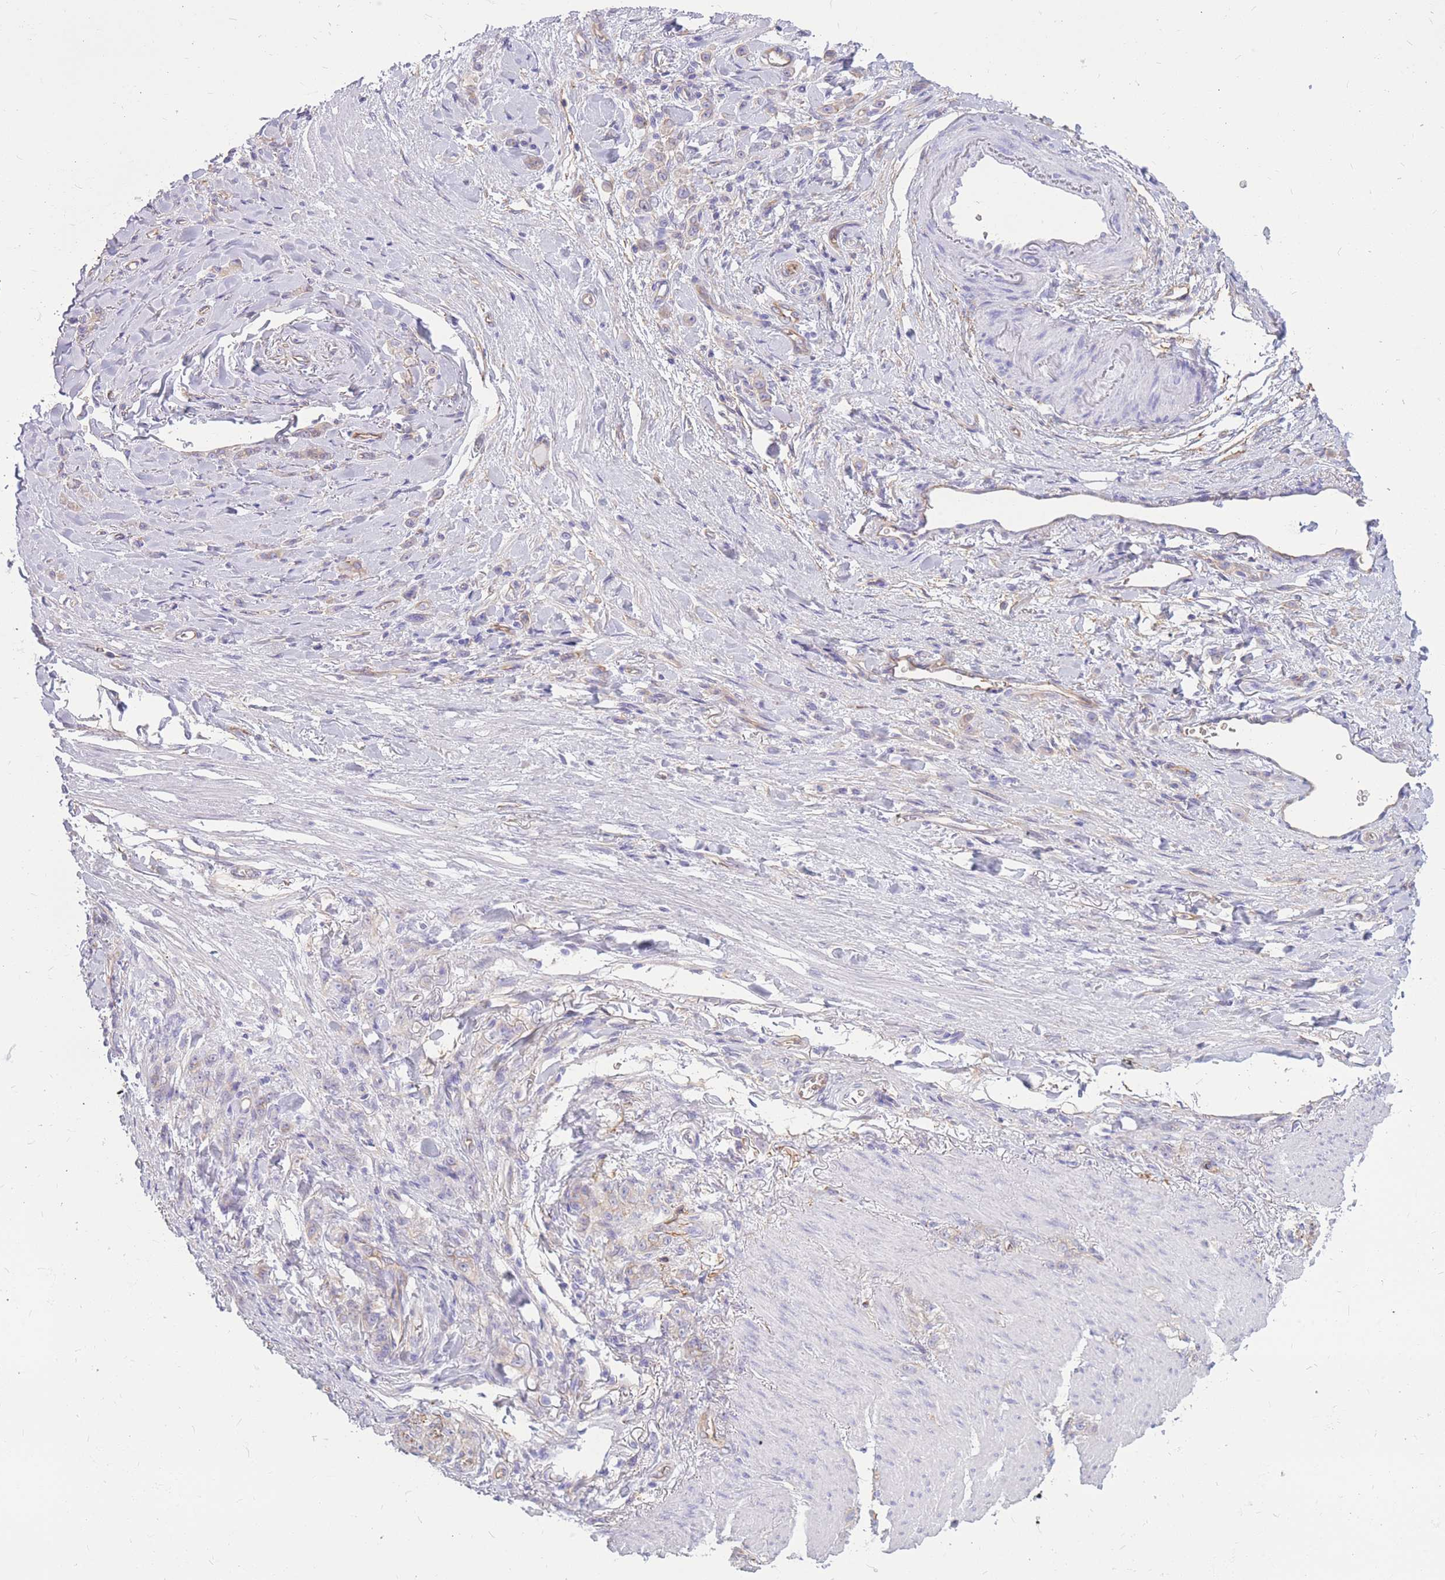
{"staining": {"intensity": "negative", "quantity": "none", "location": "none"}, "tissue": "stomach cancer", "cell_type": "Tumor cells", "image_type": "cancer", "snomed": [{"axis": "morphology", "description": "Normal tissue, NOS"}, {"axis": "morphology", "description": "Adenocarcinoma, NOS"}, {"axis": "topography", "description": "Stomach"}], "caption": "Immunohistochemistry of human stomach cancer displays no expression in tumor cells.", "gene": "ADD2", "patient": {"sex": "male", "age": 82}}